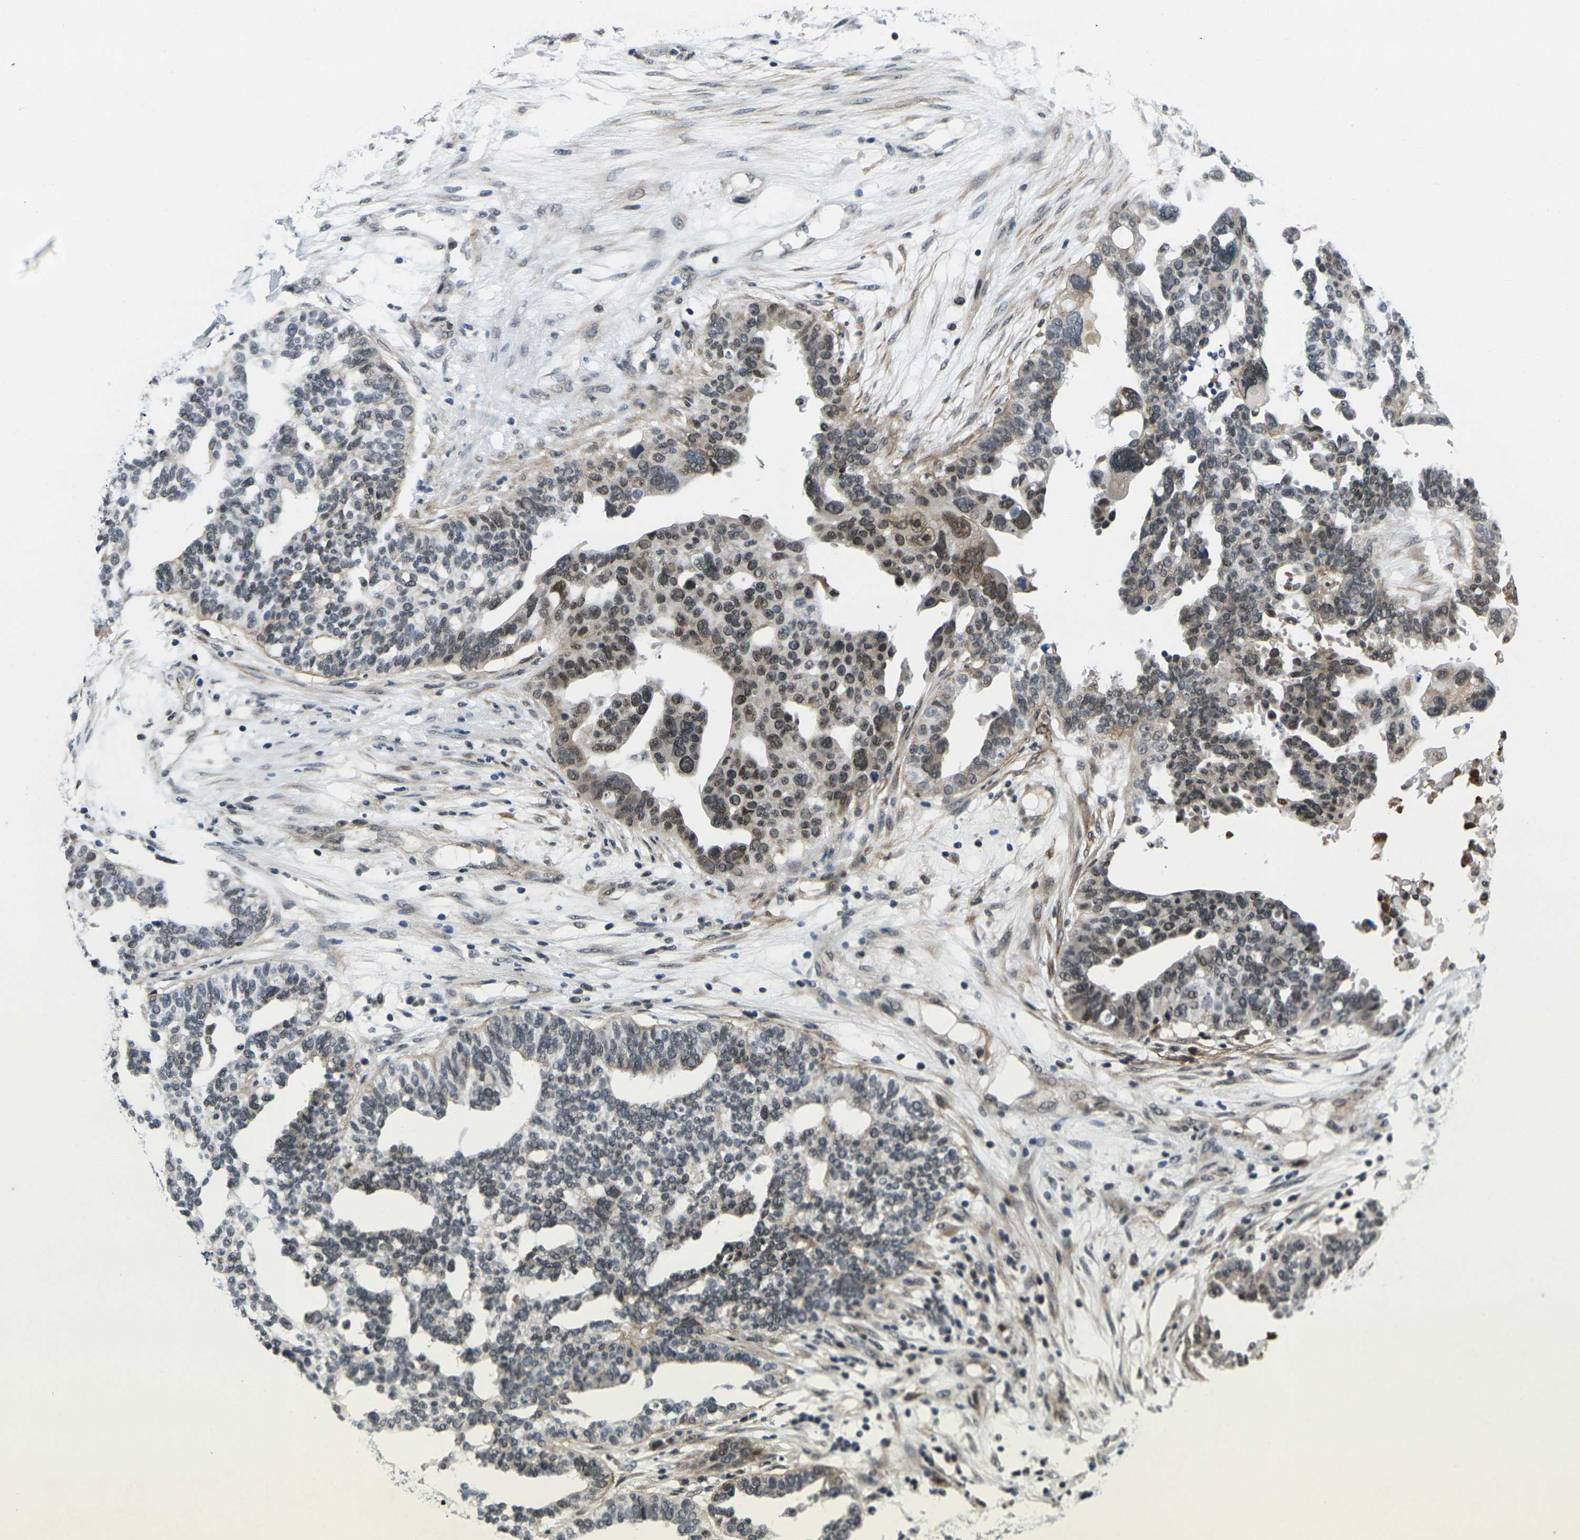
{"staining": {"intensity": "moderate", "quantity": "25%-75%", "location": "cytoplasmic/membranous,nuclear"}, "tissue": "ovarian cancer", "cell_type": "Tumor cells", "image_type": "cancer", "snomed": [{"axis": "morphology", "description": "Cystadenocarcinoma, serous, NOS"}, {"axis": "topography", "description": "Ovary"}], "caption": "Protein expression analysis of human ovarian cancer reveals moderate cytoplasmic/membranous and nuclear expression in about 25%-75% of tumor cells.", "gene": "RBM7", "patient": {"sex": "female", "age": 59}}